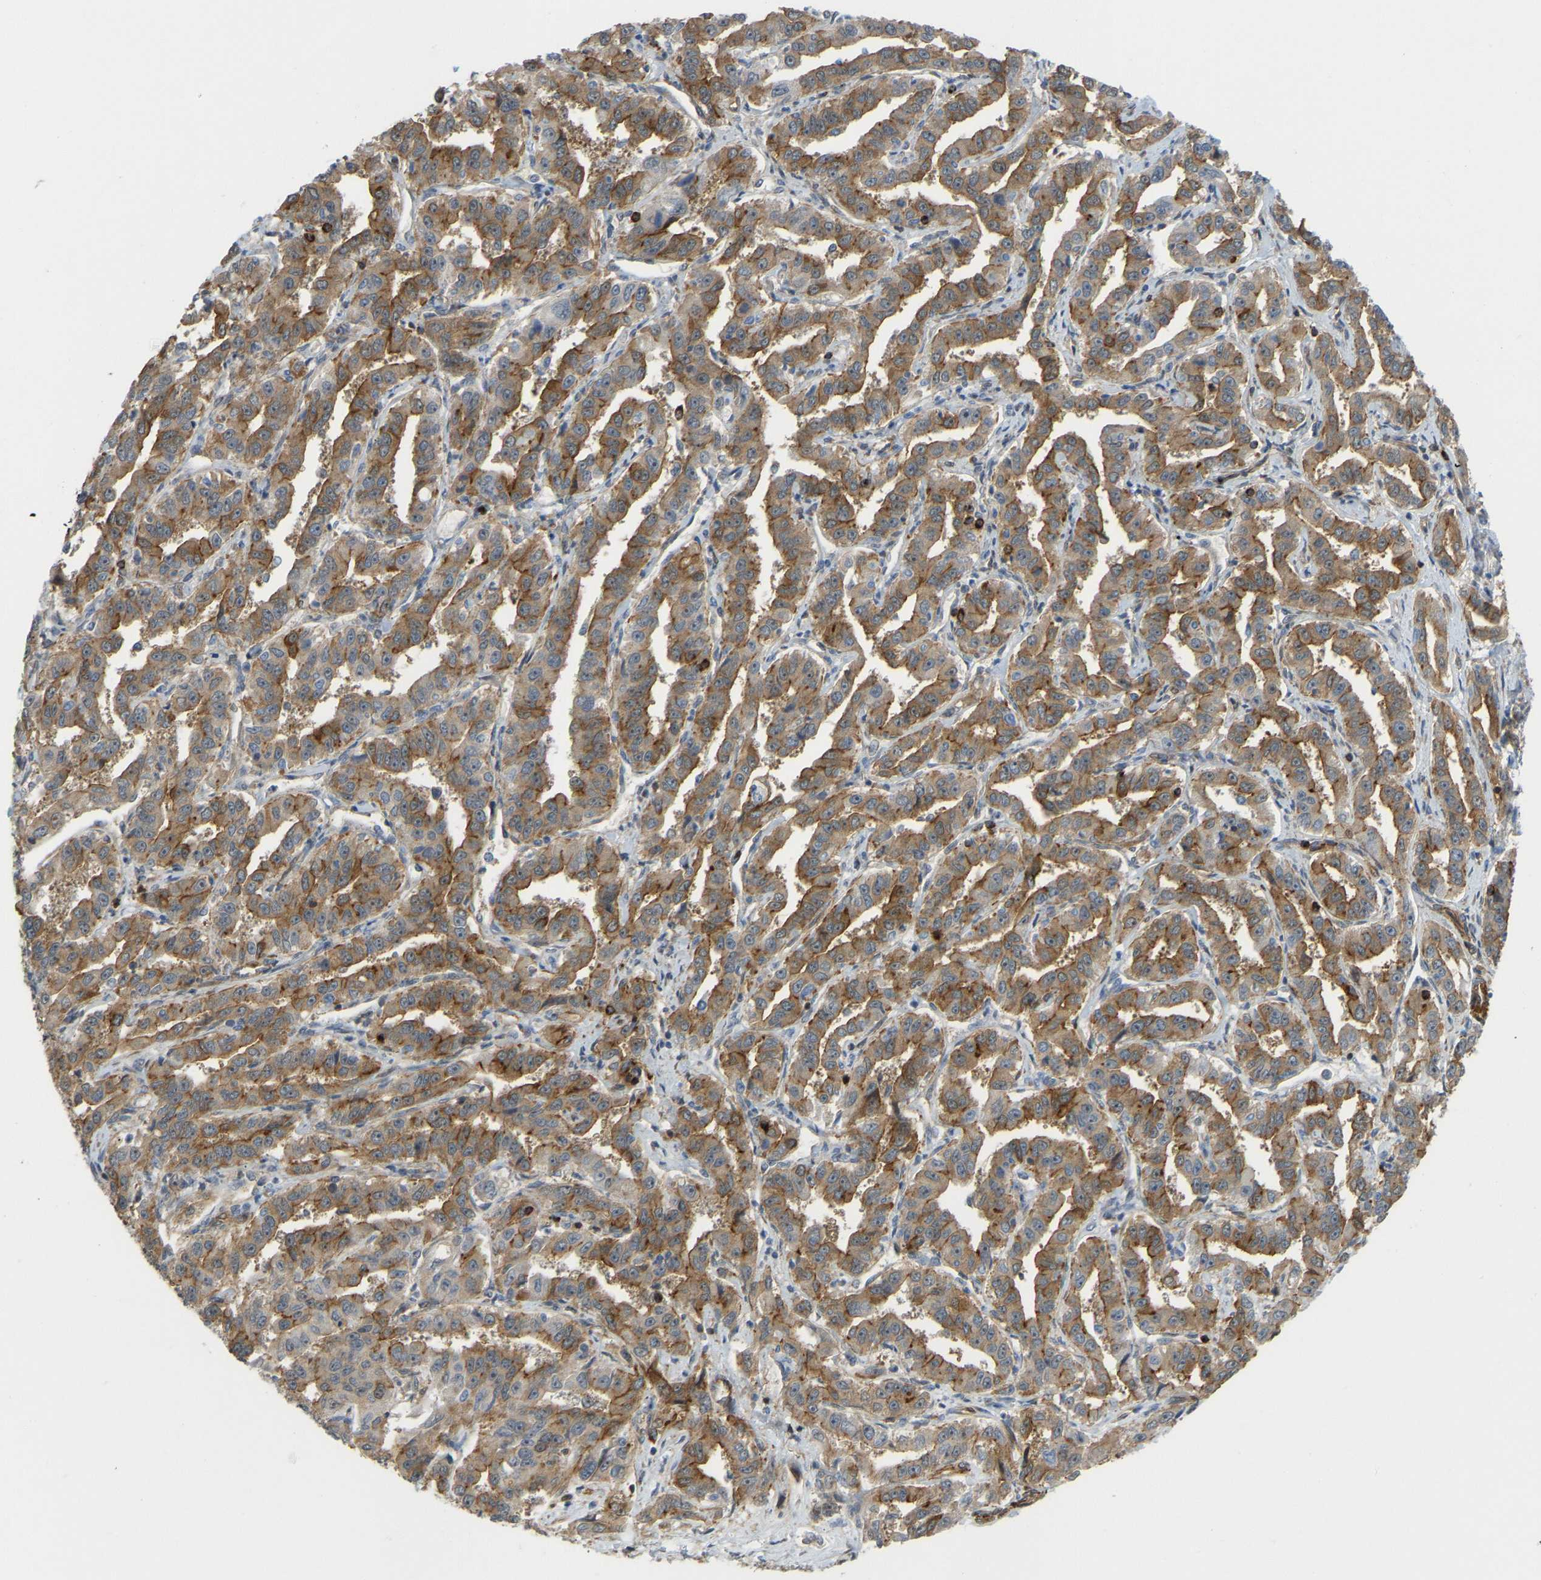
{"staining": {"intensity": "moderate", "quantity": ">75%", "location": "cytoplasmic/membranous"}, "tissue": "liver cancer", "cell_type": "Tumor cells", "image_type": "cancer", "snomed": [{"axis": "morphology", "description": "Cholangiocarcinoma"}, {"axis": "topography", "description": "Liver"}], "caption": "Human liver cholangiocarcinoma stained for a protein (brown) displays moderate cytoplasmic/membranous positive expression in approximately >75% of tumor cells.", "gene": "KIAA1671", "patient": {"sex": "male", "age": 59}}